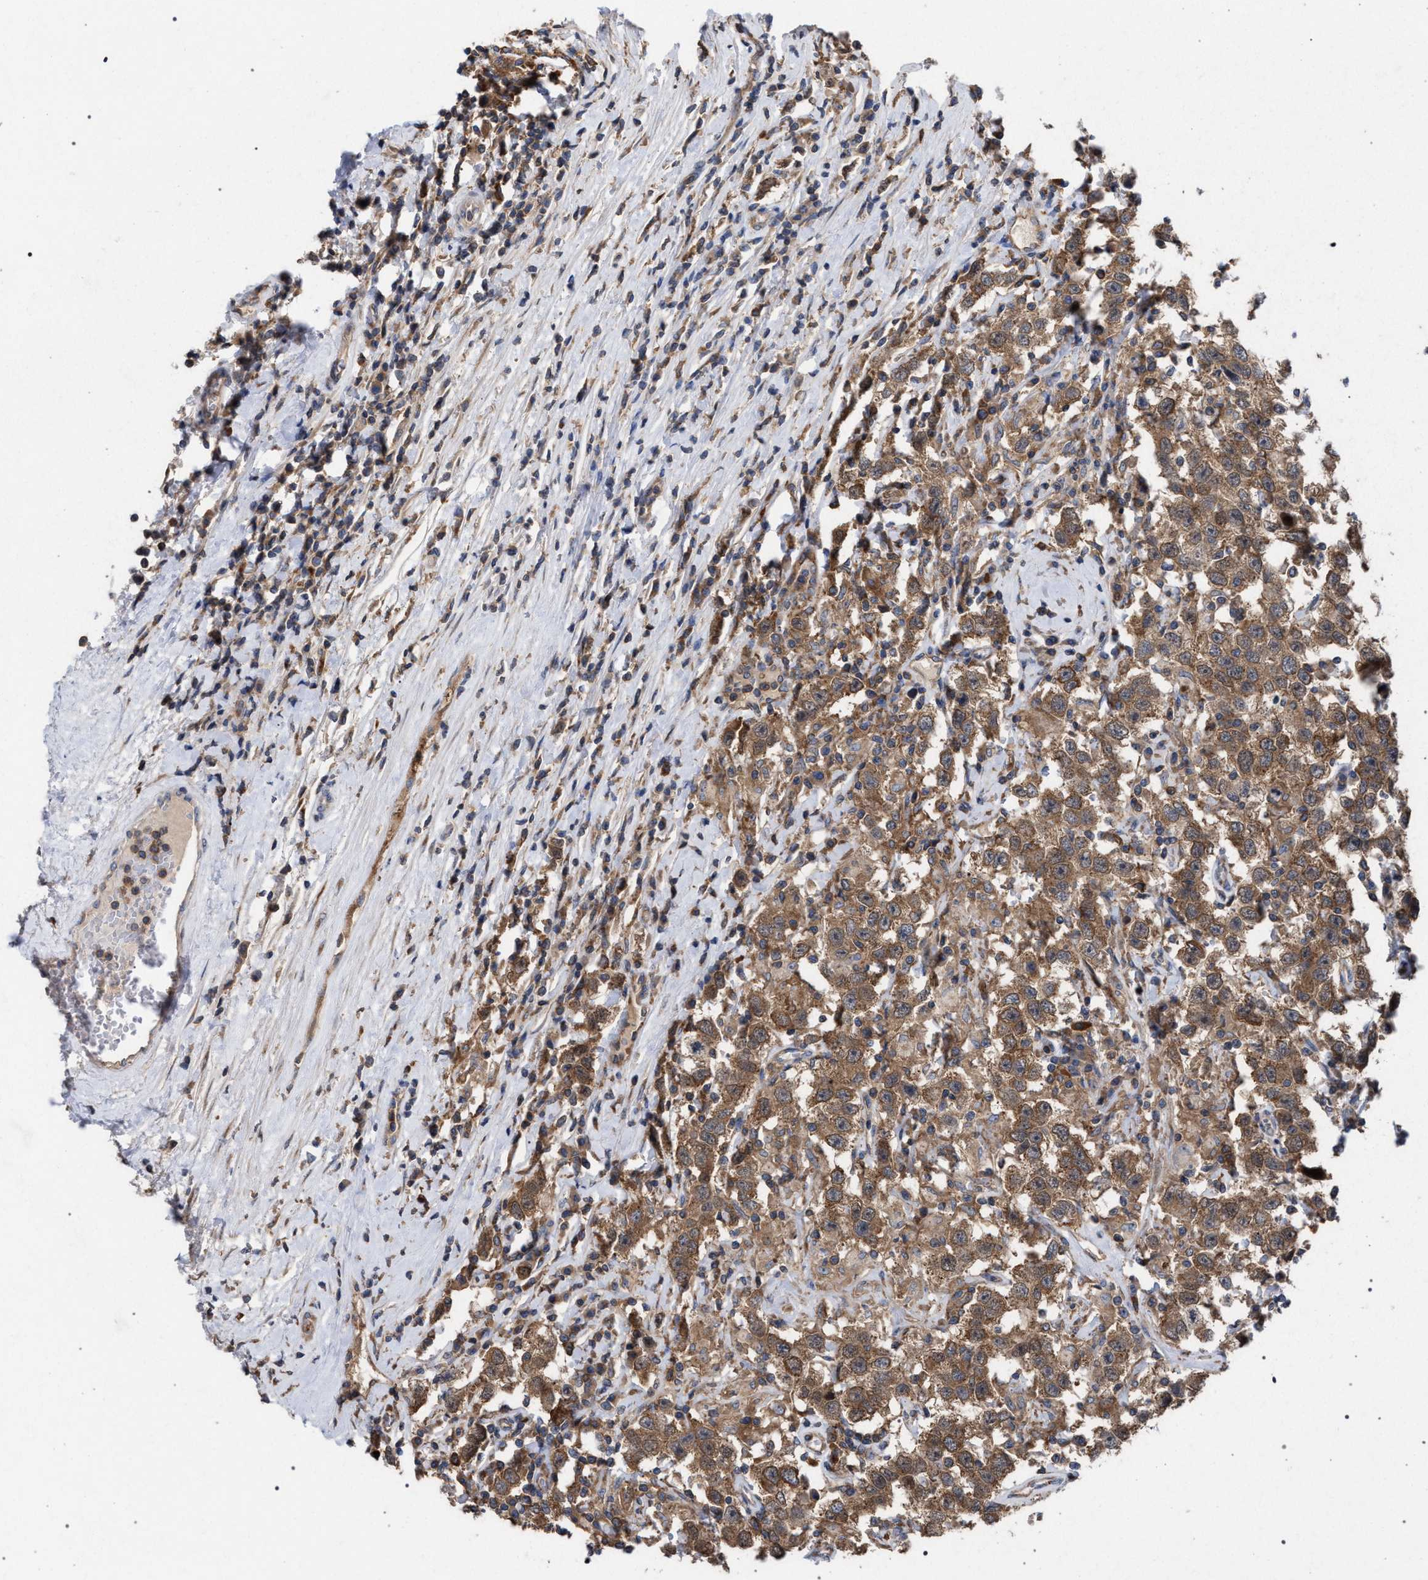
{"staining": {"intensity": "moderate", "quantity": ">75%", "location": "cytoplasmic/membranous"}, "tissue": "testis cancer", "cell_type": "Tumor cells", "image_type": "cancer", "snomed": [{"axis": "morphology", "description": "Seminoma, NOS"}, {"axis": "topography", "description": "Testis"}], "caption": "A micrograph showing moderate cytoplasmic/membranous expression in about >75% of tumor cells in seminoma (testis), as visualized by brown immunohistochemical staining.", "gene": "CDR2L", "patient": {"sex": "male", "age": 41}}